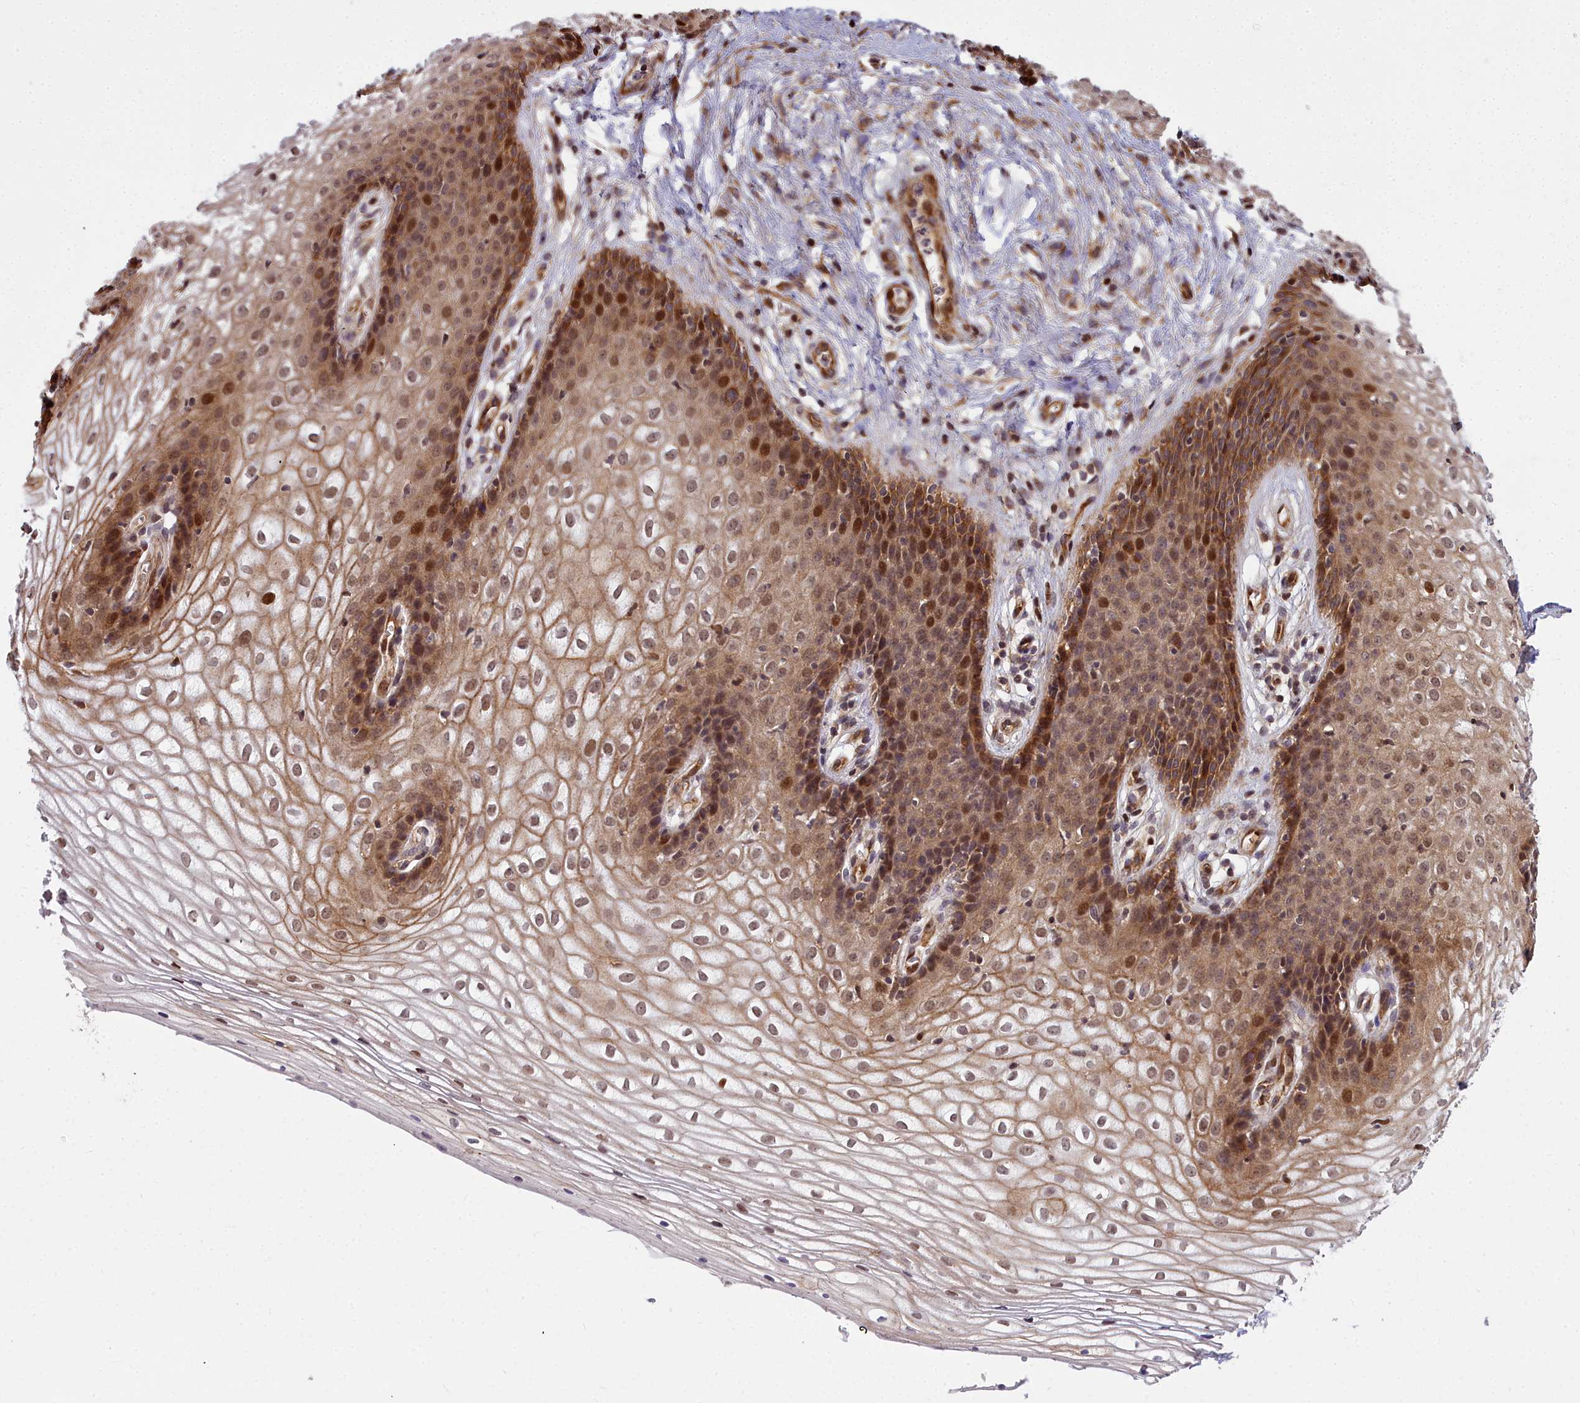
{"staining": {"intensity": "moderate", "quantity": ">75%", "location": "cytoplasmic/membranous,nuclear"}, "tissue": "vagina", "cell_type": "Squamous epithelial cells", "image_type": "normal", "snomed": [{"axis": "morphology", "description": "Normal tissue, NOS"}, {"axis": "topography", "description": "Vagina"}], "caption": "Approximately >75% of squamous epithelial cells in unremarkable human vagina reveal moderate cytoplasmic/membranous,nuclear protein expression as visualized by brown immunohistochemical staining.", "gene": "GLYATL3", "patient": {"sex": "female", "age": 34}}